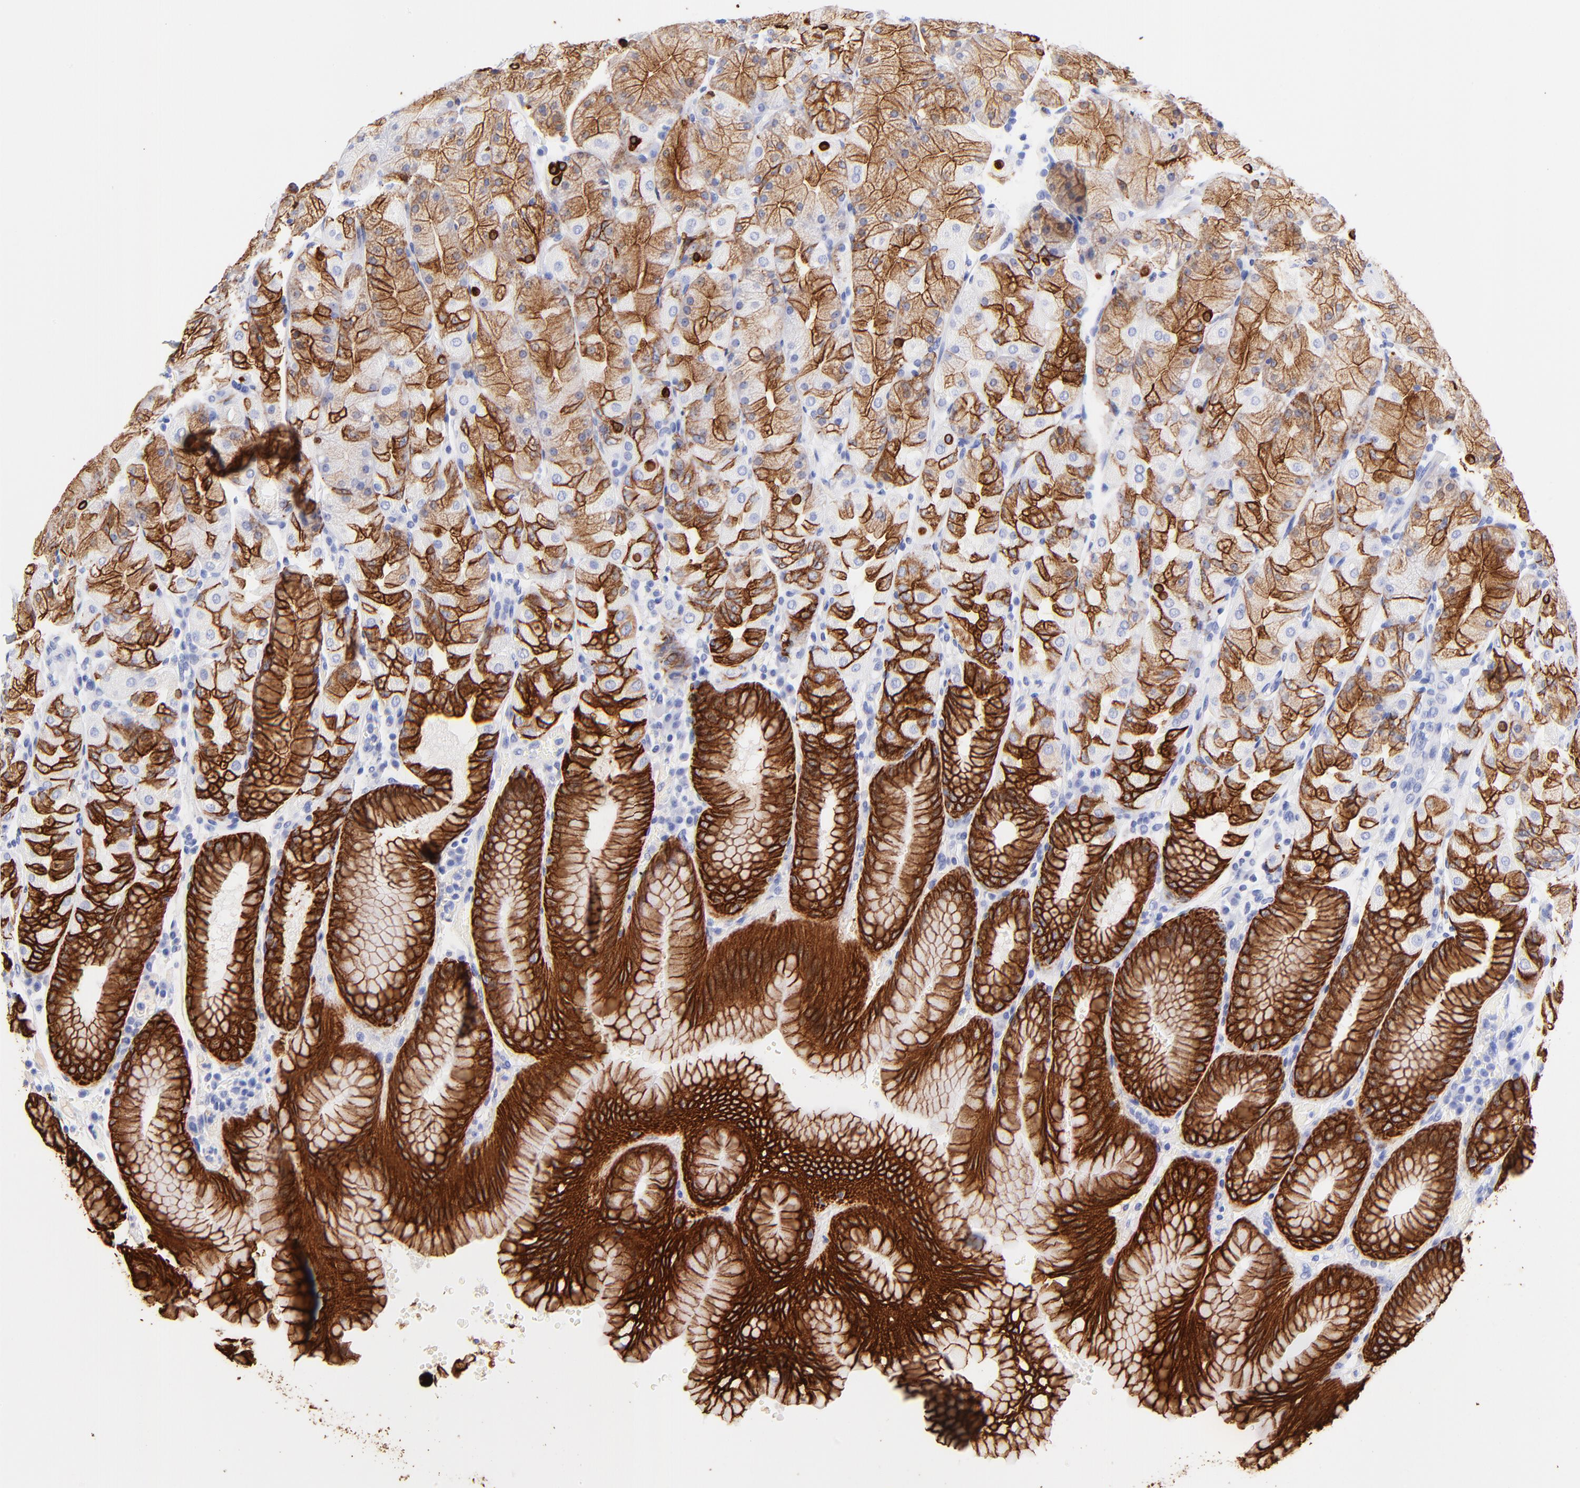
{"staining": {"intensity": "strong", "quantity": ">75%", "location": "cytoplasmic/membranous"}, "tissue": "stomach", "cell_type": "Glandular cells", "image_type": "normal", "snomed": [{"axis": "morphology", "description": "Normal tissue, NOS"}, {"axis": "topography", "description": "Stomach, upper"}, {"axis": "topography", "description": "Stomach"}], "caption": "Immunohistochemical staining of normal human stomach exhibits >75% levels of strong cytoplasmic/membranous protein staining in approximately >75% of glandular cells.", "gene": "KRT19", "patient": {"sex": "male", "age": 76}}